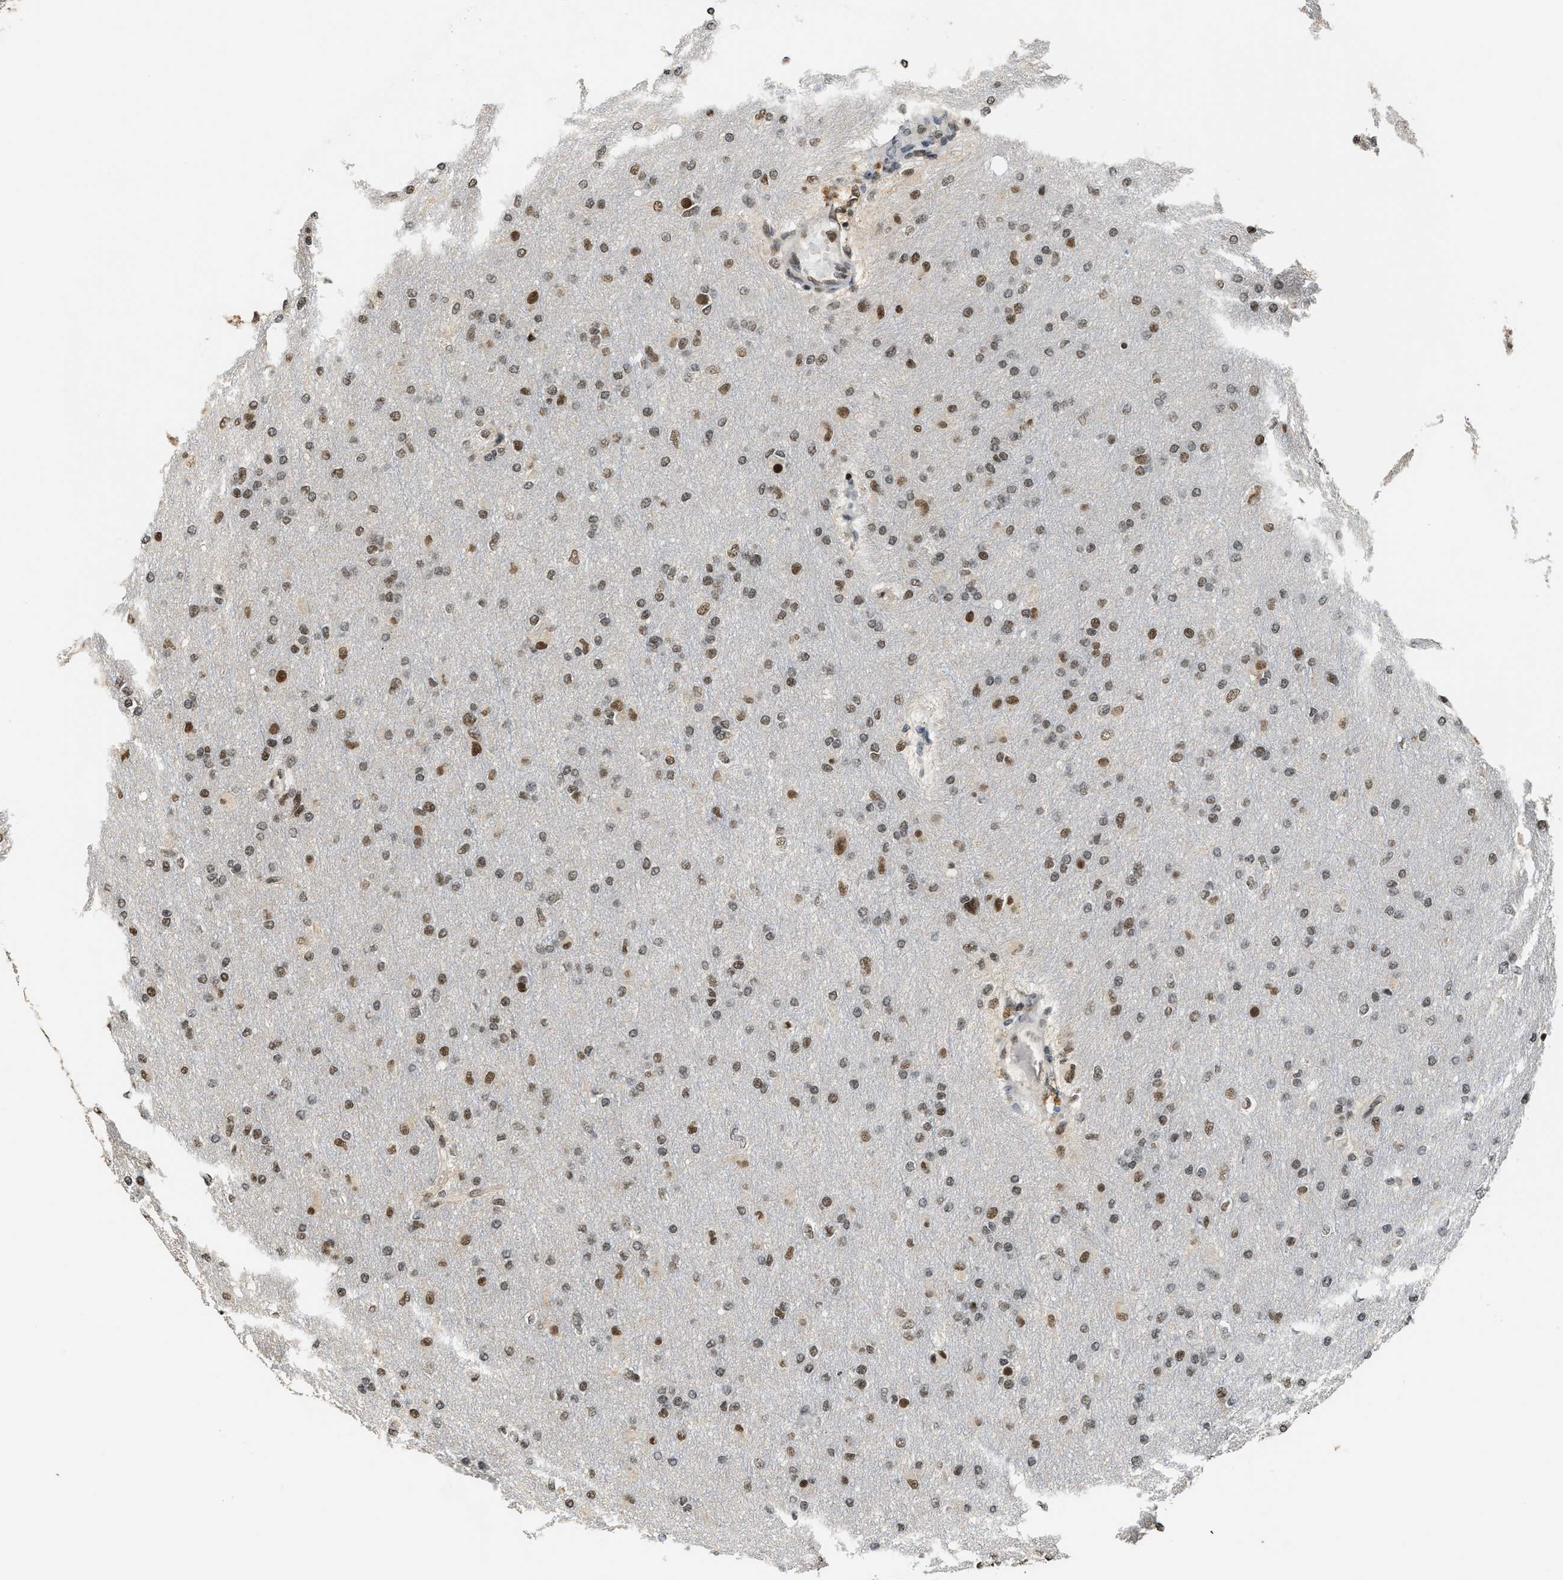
{"staining": {"intensity": "moderate", "quantity": "25%-75%", "location": "nuclear"}, "tissue": "glioma", "cell_type": "Tumor cells", "image_type": "cancer", "snomed": [{"axis": "morphology", "description": "Glioma, malignant, High grade"}, {"axis": "topography", "description": "Cerebral cortex"}], "caption": "IHC histopathology image of human malignant high-grade glioma stained for a protein (brown), which demonstrates medium levels of moderate nuclear staining in approximately 25%-75% of tumor cells.", "gene": "SERTAD2", "patient": {"sex": "female", "age": 36}}